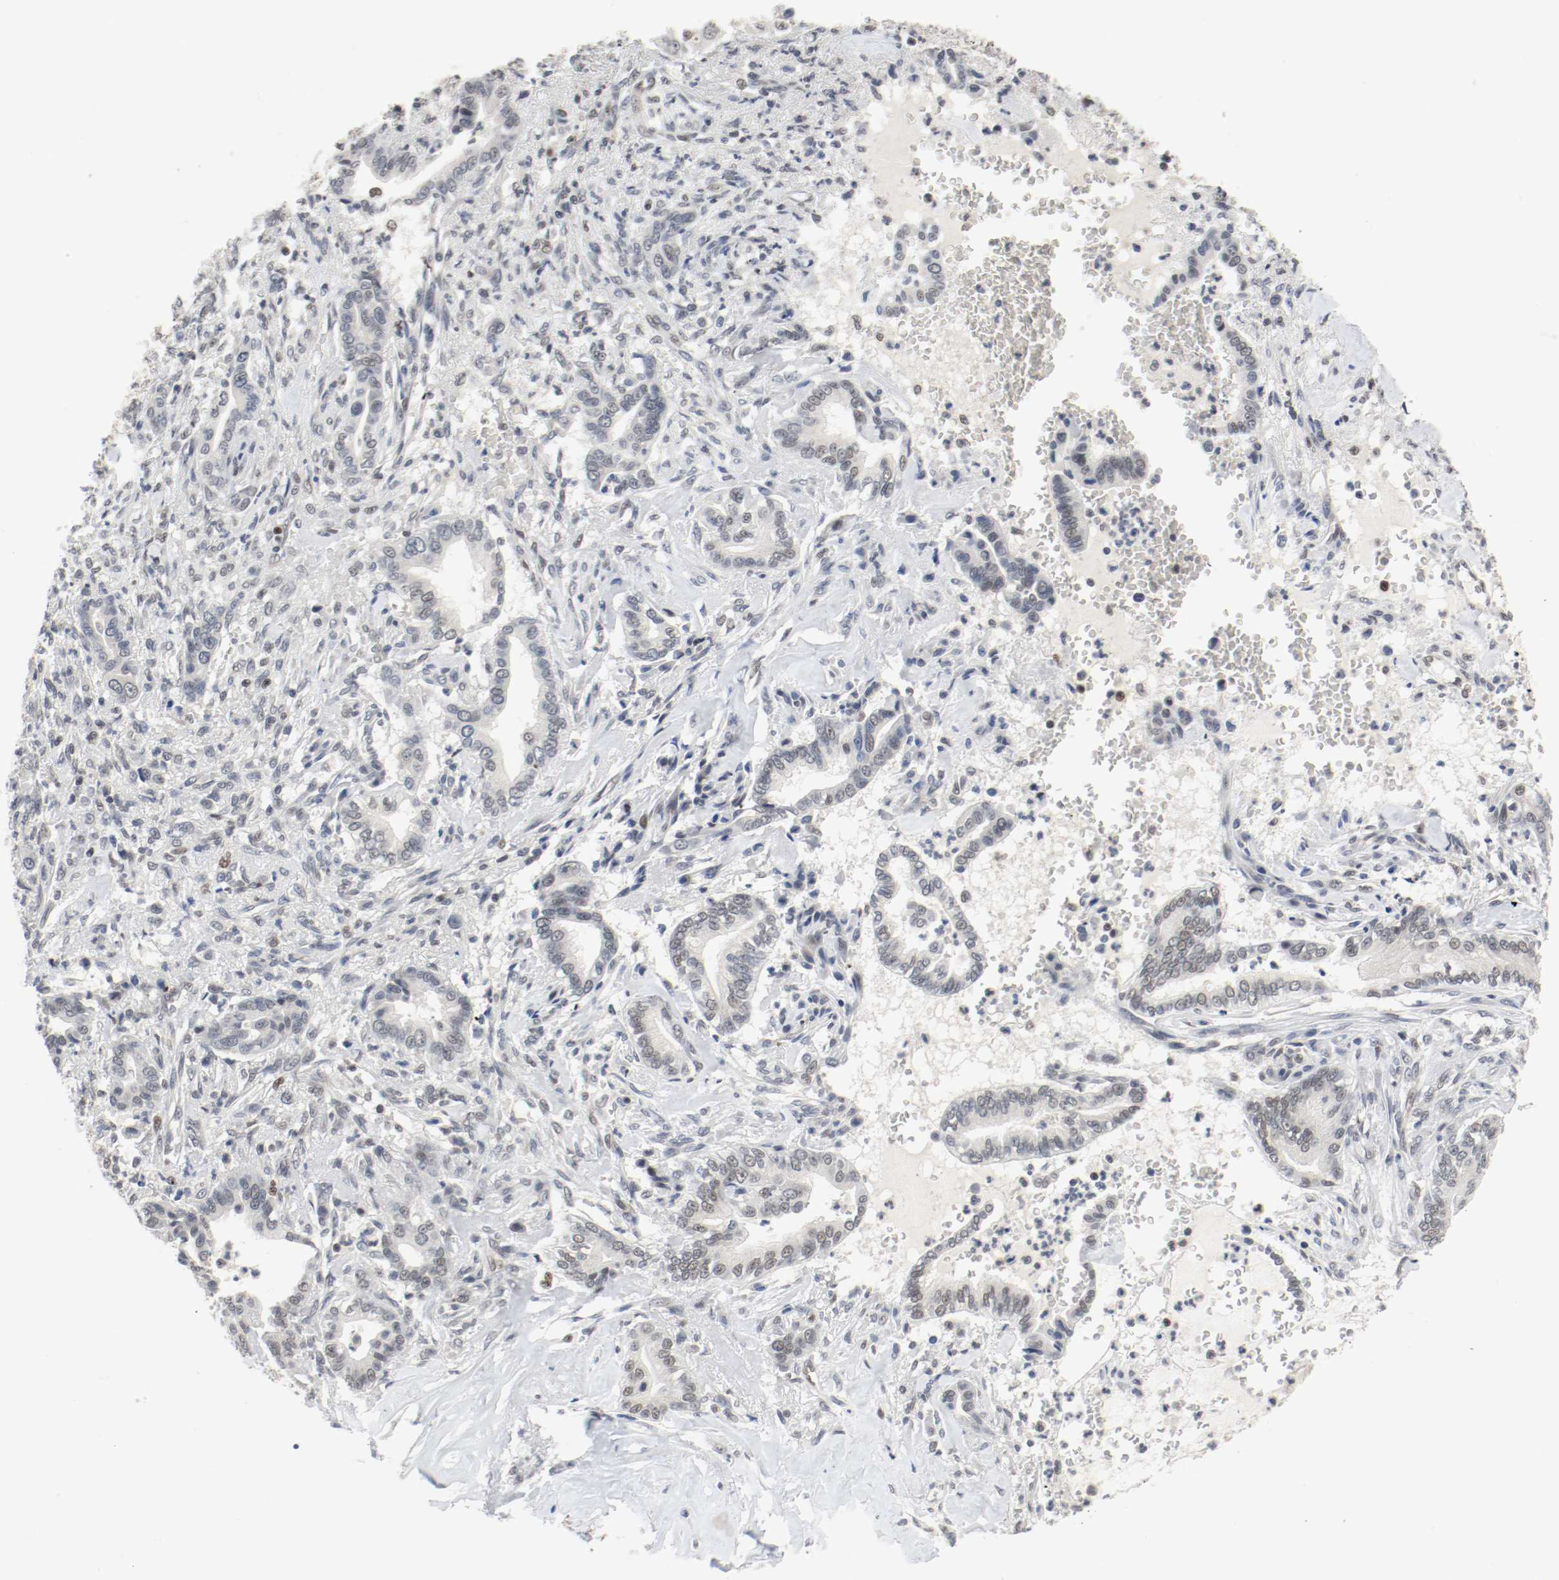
{"staining": {"intensity": "weak", "quantity": "<25%", "location": "nuclear"}, "tissue": "liver cancer", "cell_type": "Tumor cells", "image_type": "cancer", "snomed": [{"axis": "morphology", "description": "Cholangiocarcinoma"}, {"axis": "topography", "description": "Liver"}], "caption": "A micrograph of liver cancer stained for a protein exhibits no brown staining in tumor cells.", "gene": "ASH1L", "patient": {"sex": "female", "age": 67}}